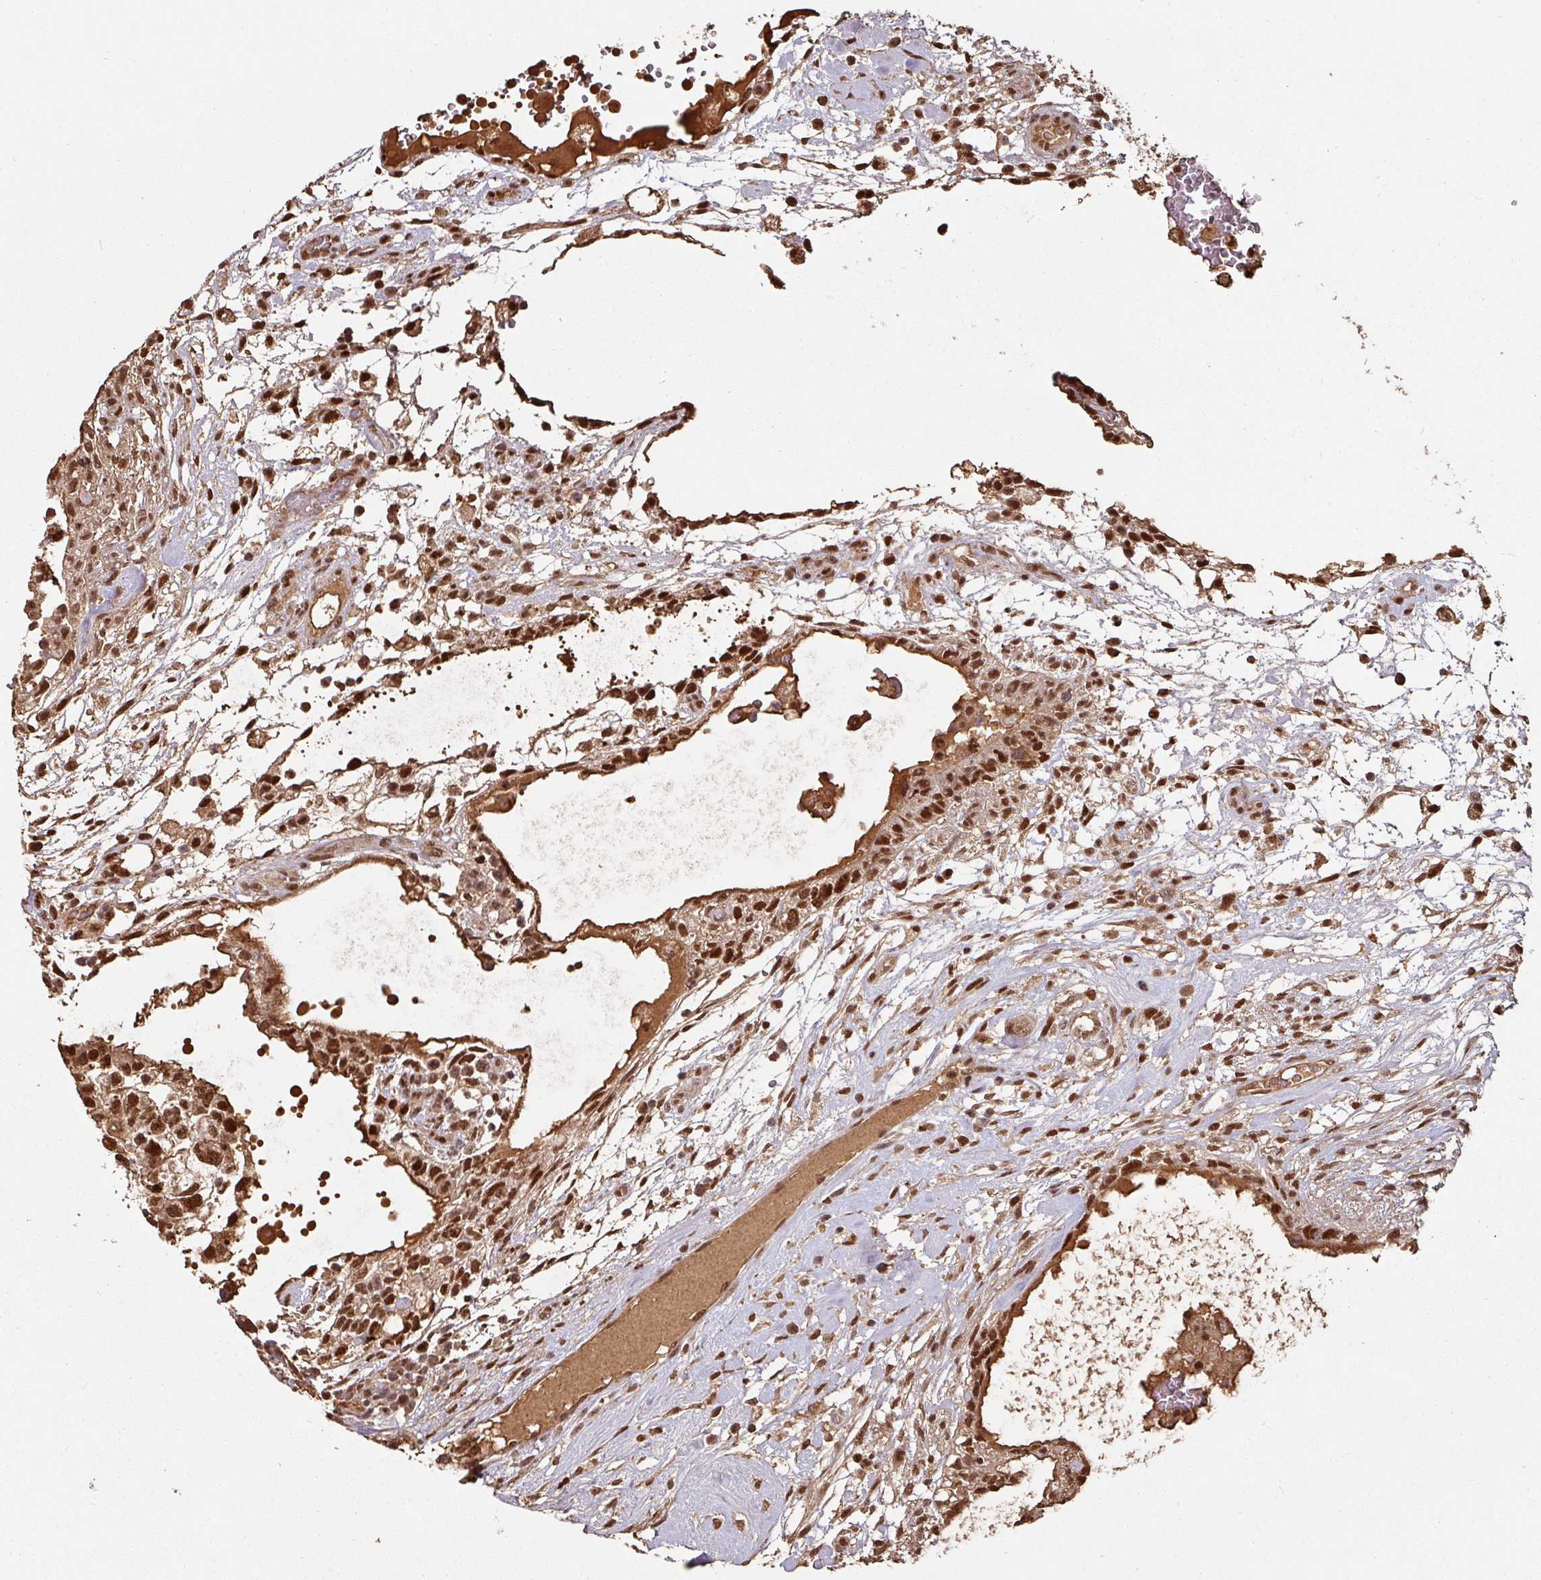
{"staining": {"intensity": "strong", "quantity": ">75%", "location": "nuclear"}, "tissue": "testis cancer", "cell_type": "Tumor cells", "image_type": "cancer", "snomed": [{"axis": "morphology", "description": "Carcinoma, Embryonal, NOS"}, {"axis": "topography", "description": "Testis"}], "caption": "Testis cancer tissue reveals strong nuclear positivity in about >75% of tumor cells, visualized by immunohistochemistry. Immunohistochemistry (ihc) stains the protein of interest in brown and the nuclei are stained blue.", "gene": "POLD1", "patient": {"sex": "male", "age": 32}}